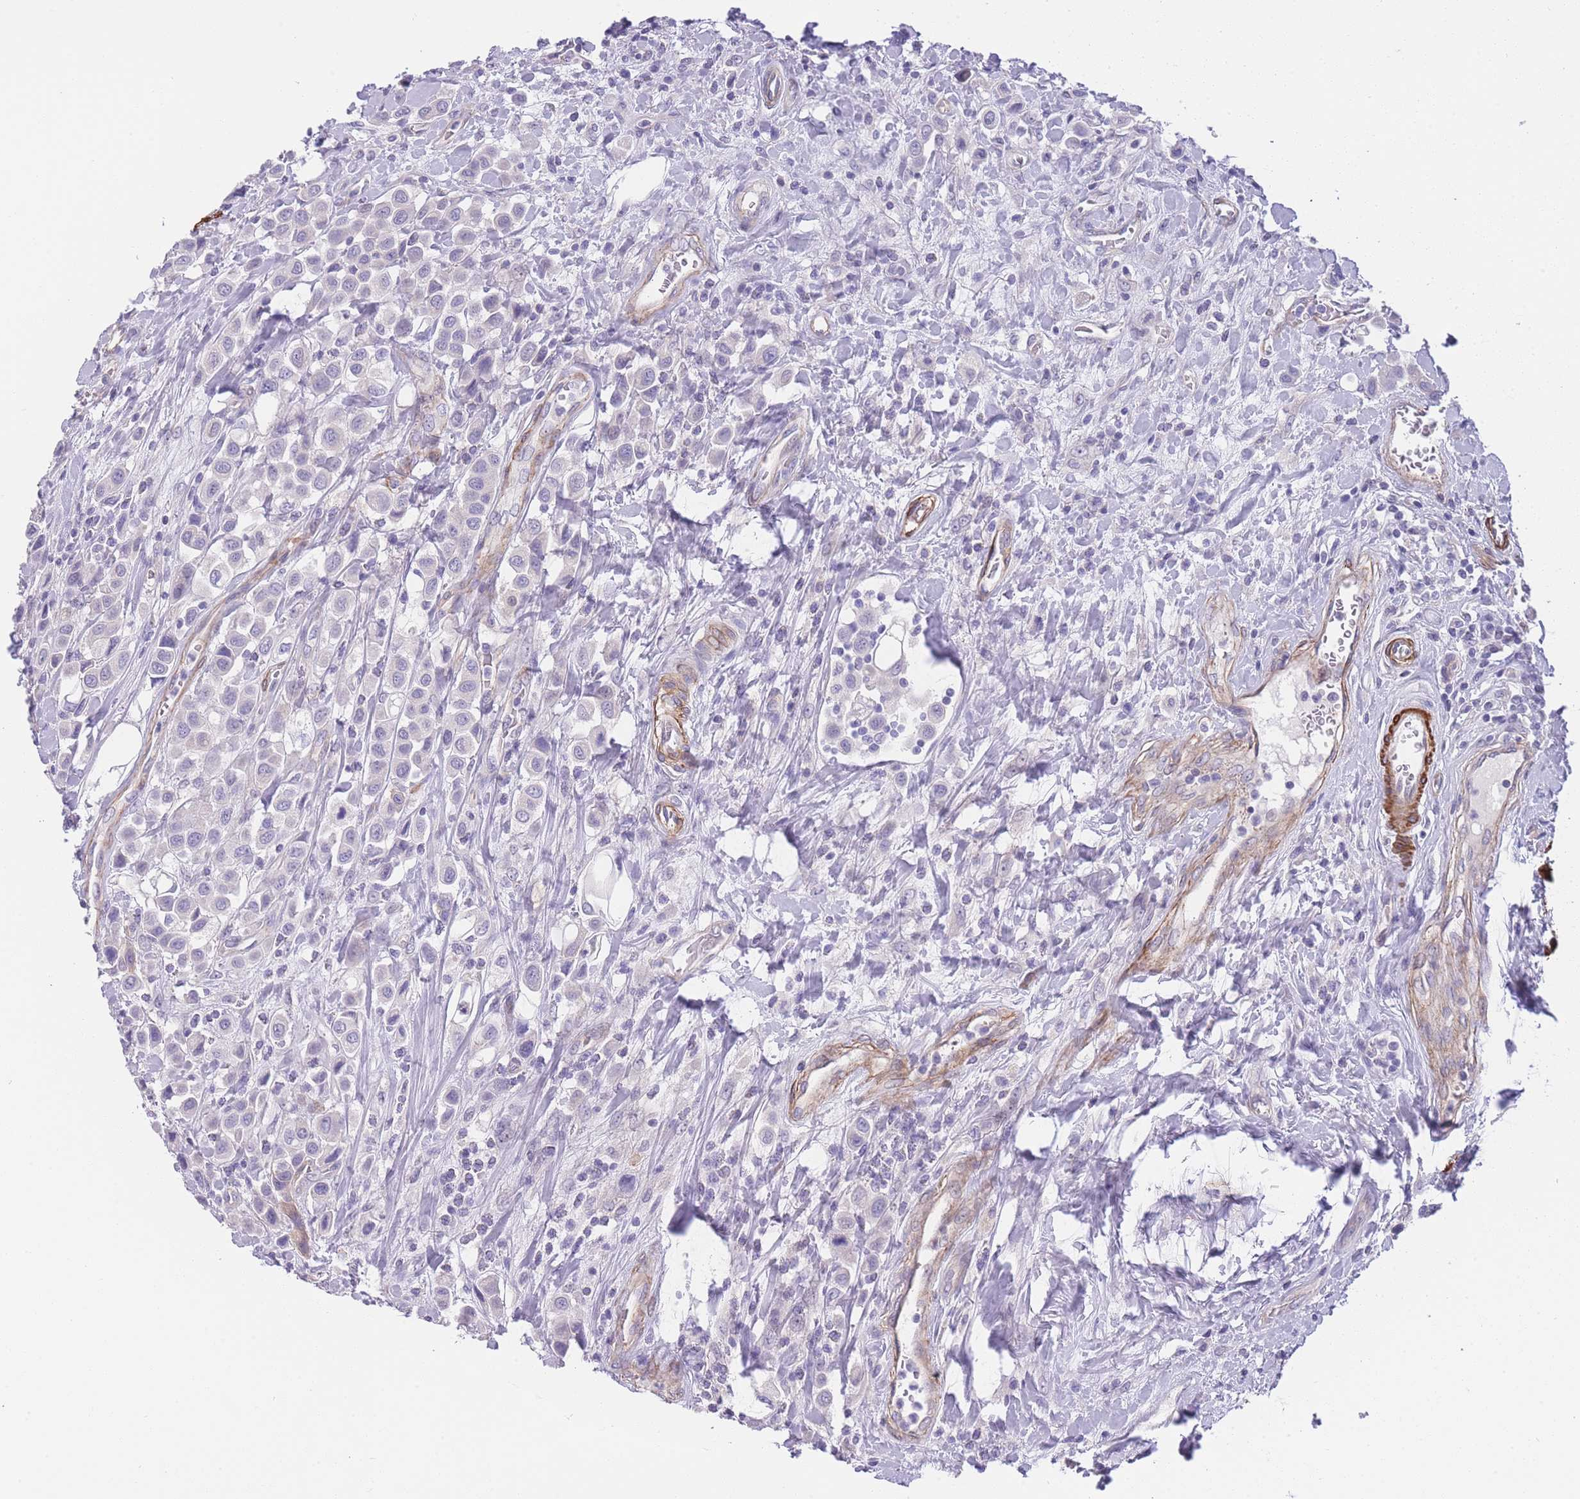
{"staining": {"intensity": "negative", "quantity": "none", "location": "none"}, "tissue": "urothelial cancer", "cell_type": "Tumor cells", "image_type": "cancer", "snomed": [{"axis": "morphology", "description": "Urothelial carcinoma, High grade"}, {"axis": "topography", "description": "Urinary bladder"}], "caption": "Micrograph shows no significant protein staining in tumor cells of high-grade urothelial carcinoma.", "gene": "FAM124A", "patient": {"sex": "male", "age": 50}}